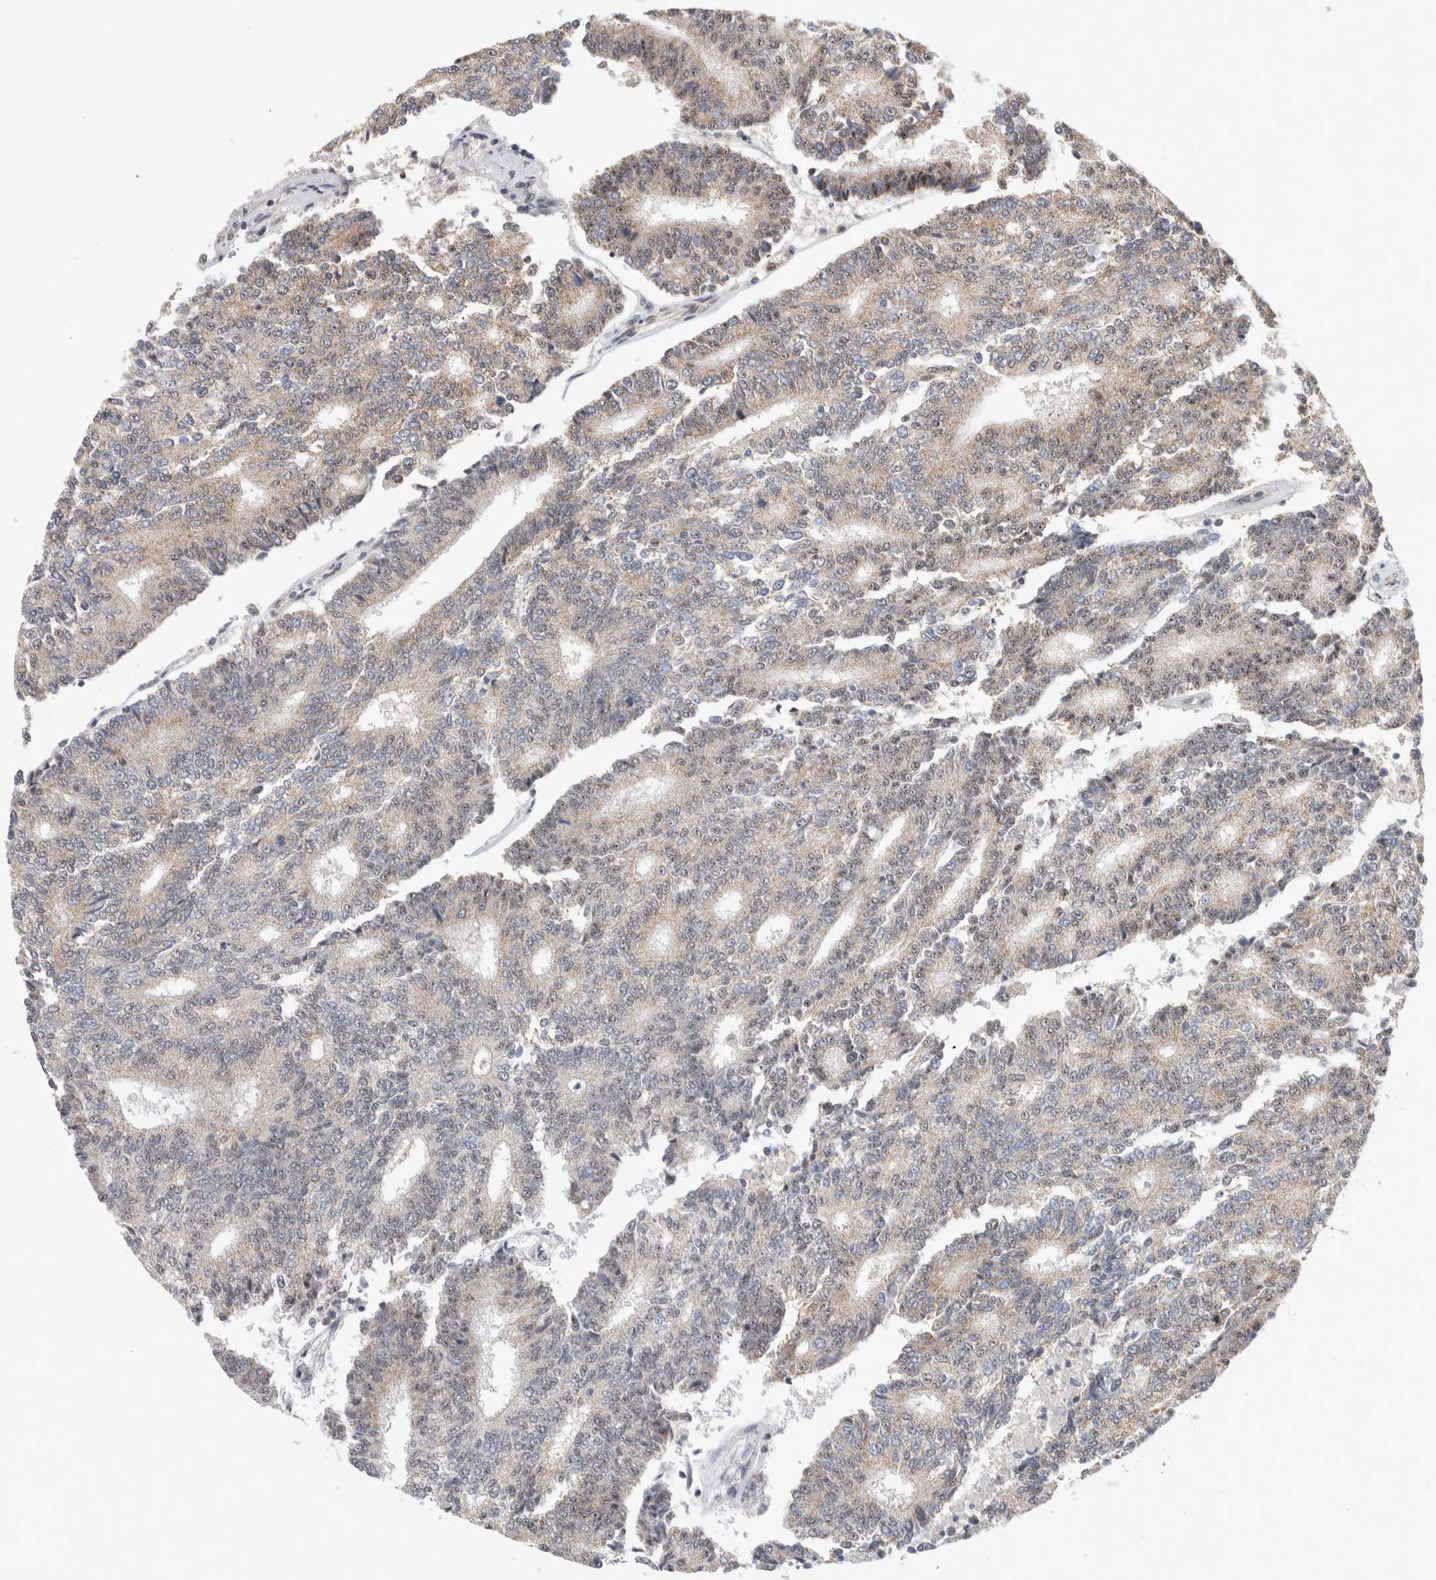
{"staining": {"intensity": "weak", "quantity": "25%-75%", "location": "cytoplasmic/membranous,nuclear"}, "tissue": "prostate cancer", "cell_type": "Tumor cells", "image_type": "cancer", "snomed": [{"axis": "morphology", "description": "Normal tissue, NOS"}, {"axis": "morphology", "description": "Adenocarcinoma, High grade"}, {"axis": "topography", "description": "Prostate"}, {"axis": "topography", "description": "Seminal veicle"}], "caption": "Protein expression by IHC exhibits weak cytoplasmic/membranous and nuclear staining in about 25%-75% of tumor cells in prostate adenocarcinoma (high-grade). (IHC, brightfield microscopy, high magnification).", "gene": "ZNF695", "patient": {"sex": "male", "age": 55}}